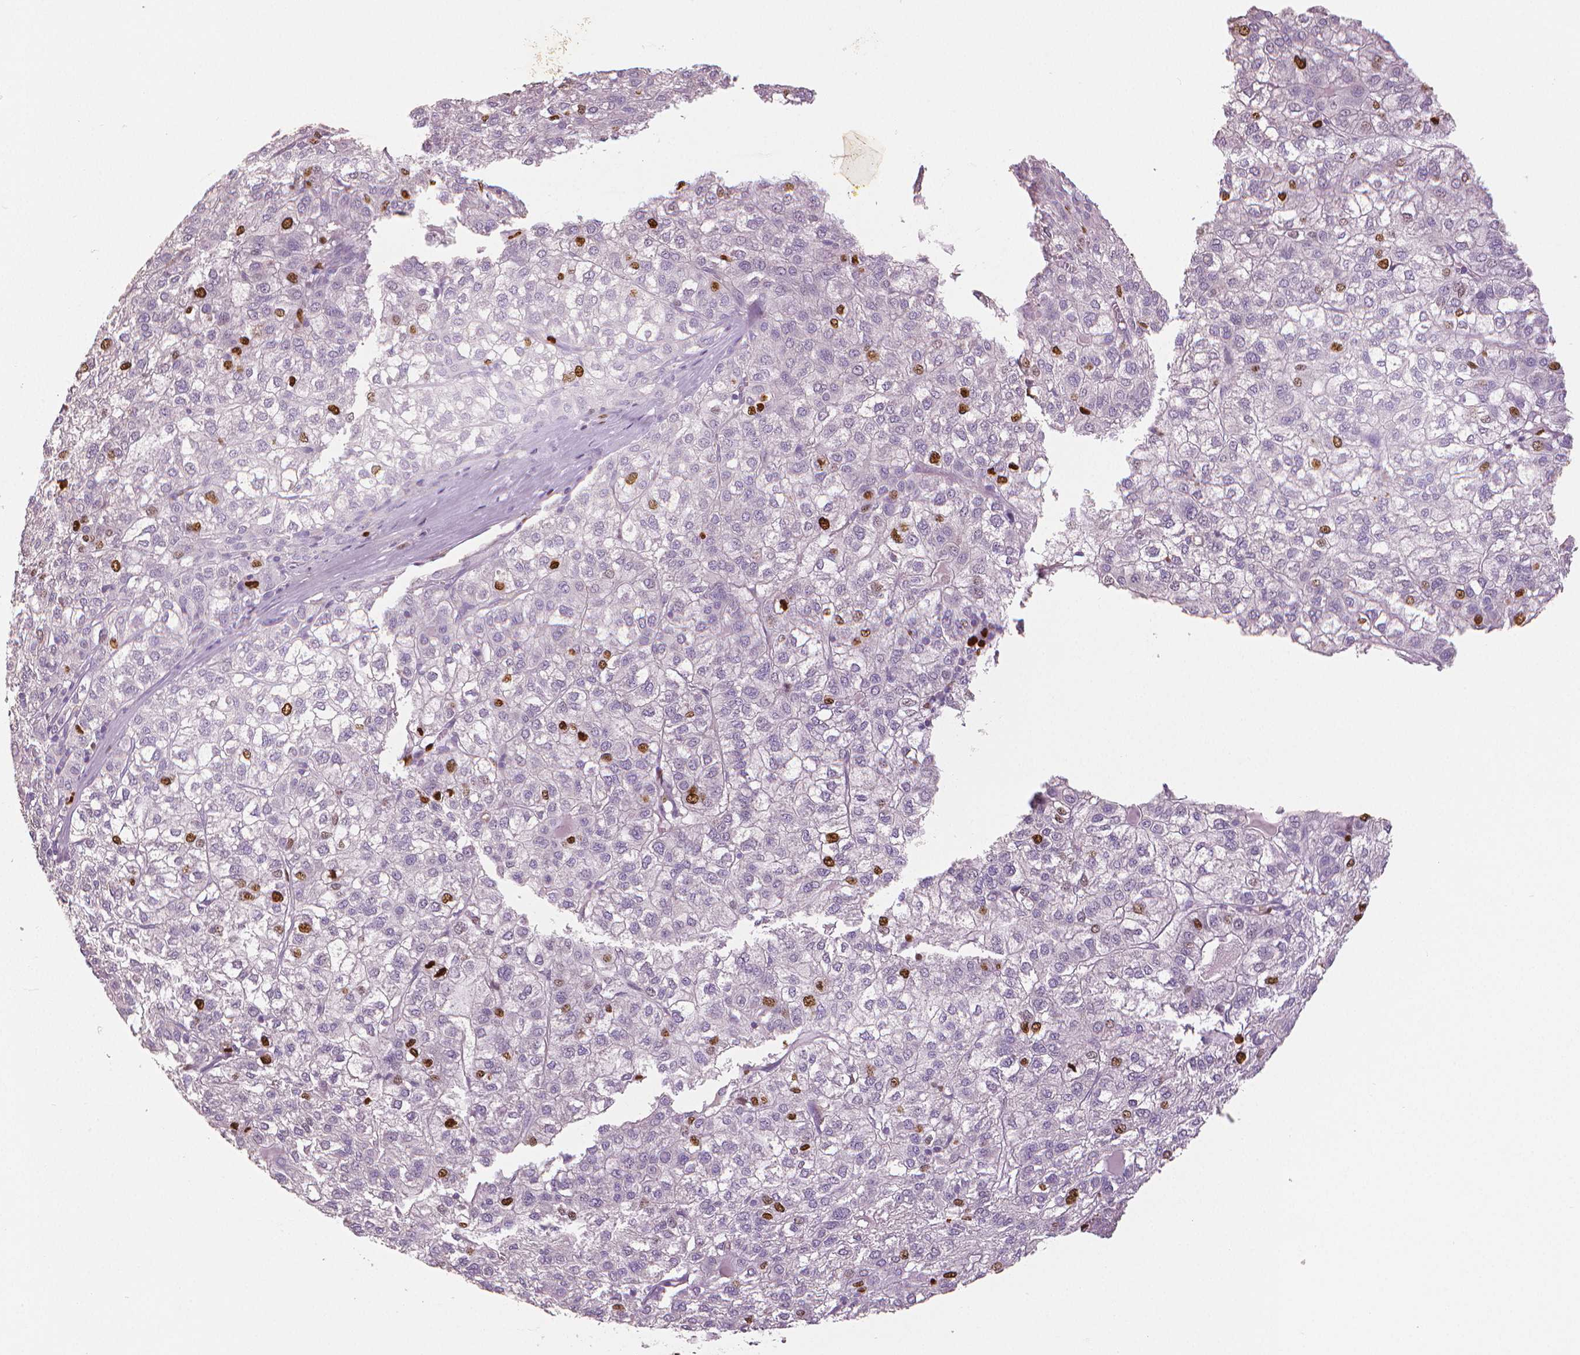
{"staining": {"intensity": "strong", "quantity": "<25%", "location": "nuclear"}, "tissue": "liver cancer", "cell_type": "Tumor cells", "image_type": "cancer", "snomed": [{"axis": "morphology", "description": "Carcinoma, Hepatocellular, NOS"}, {"axis": "topography", "description": "Liver"}], "caption": "A brown stain highlights strong nuclear staining of a protein in liver cancer tumor cells.", "gene": "MKI67", "patient": {"sex": "female", "age": 43}}